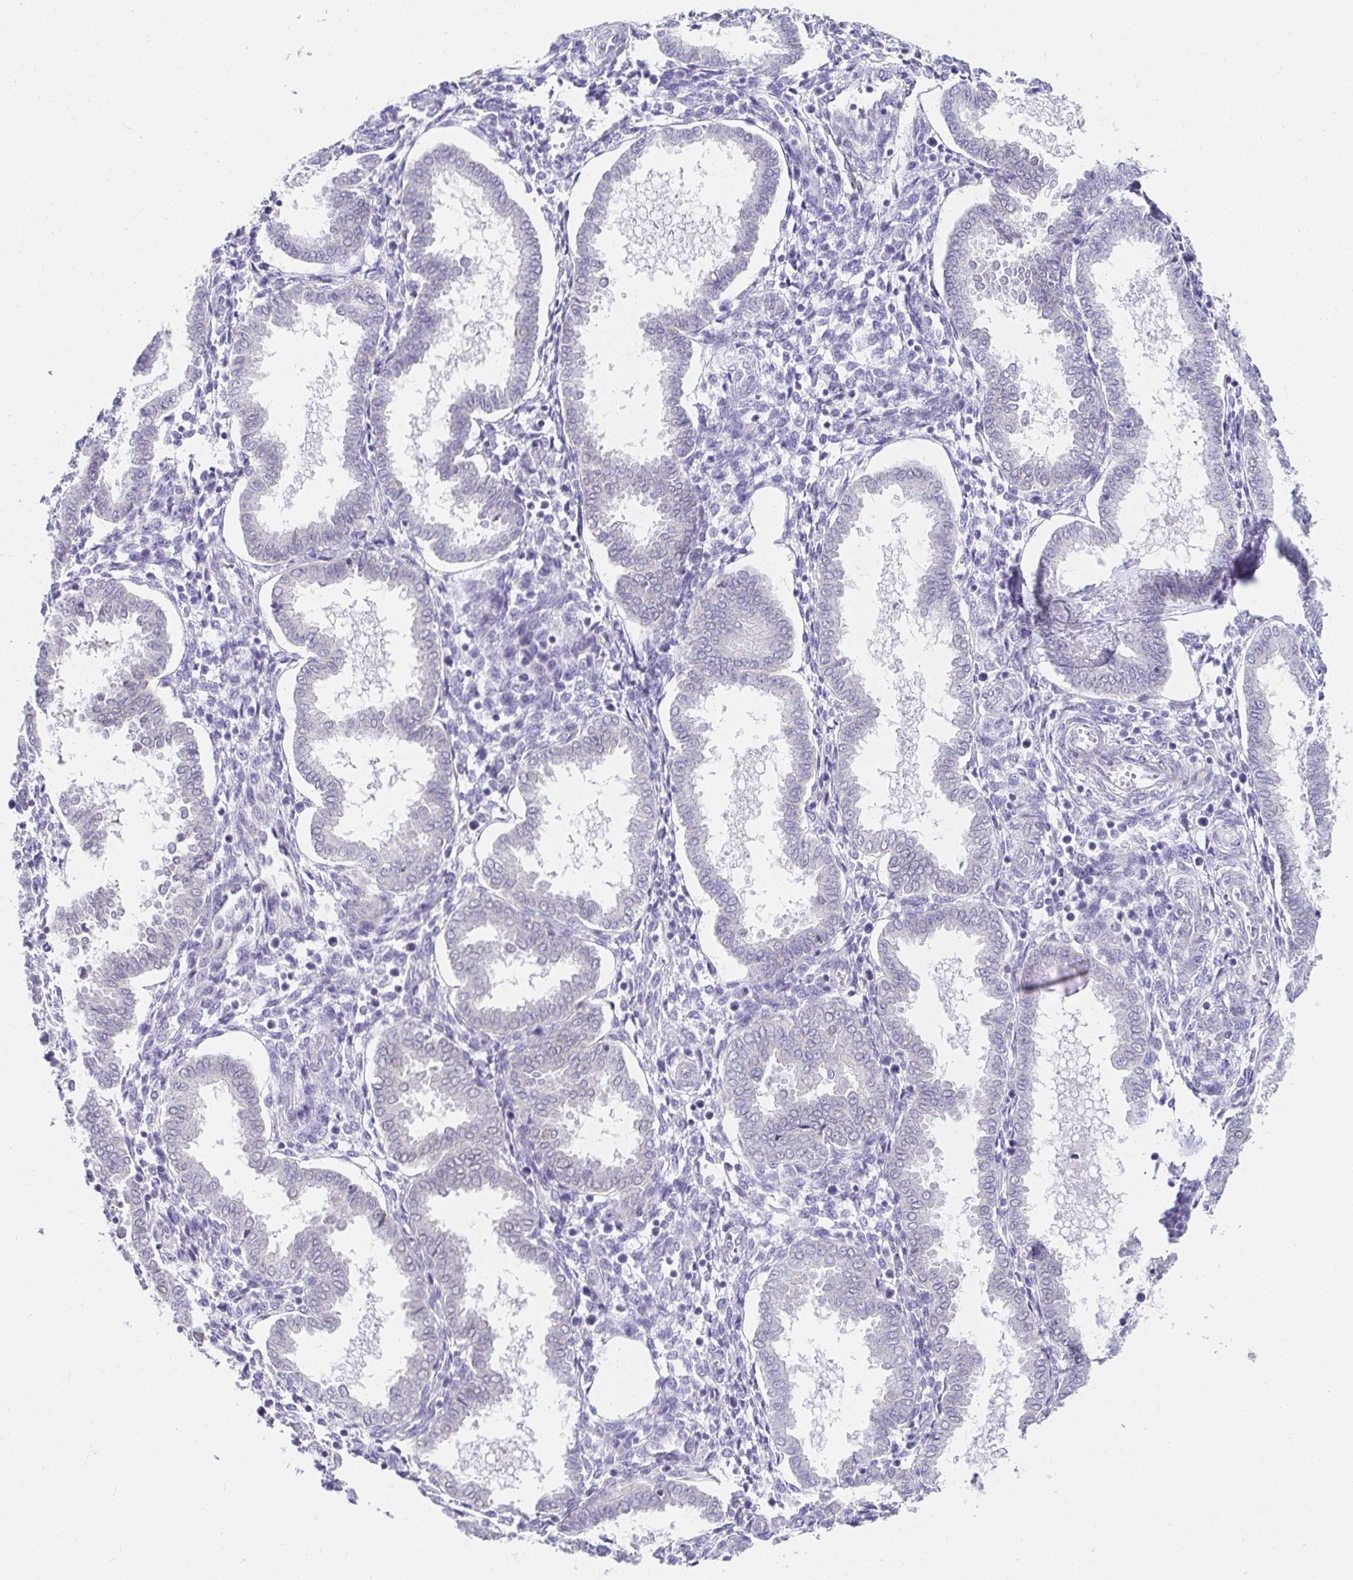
{"staining": {"intensity": "negative", "quantity": "none", "location": "none"}, "tissue": "endometrium", "cell_type": "Cells in endometrial stroma", "image_type": "normal", "snomed": [{"axis": "morphology", "description": "Normal tissue, NOS"}, {"axis": "topography", "description": "Endometrium"}], "caption": "Cells in endometrial stroma are negative for brown protein staining in unremarkable endometrium. (DAB immunohistochemistry with hematoxylin counter stain).", "gene": "AKAP14", "patient": {"sex": "female", "age": 24}}